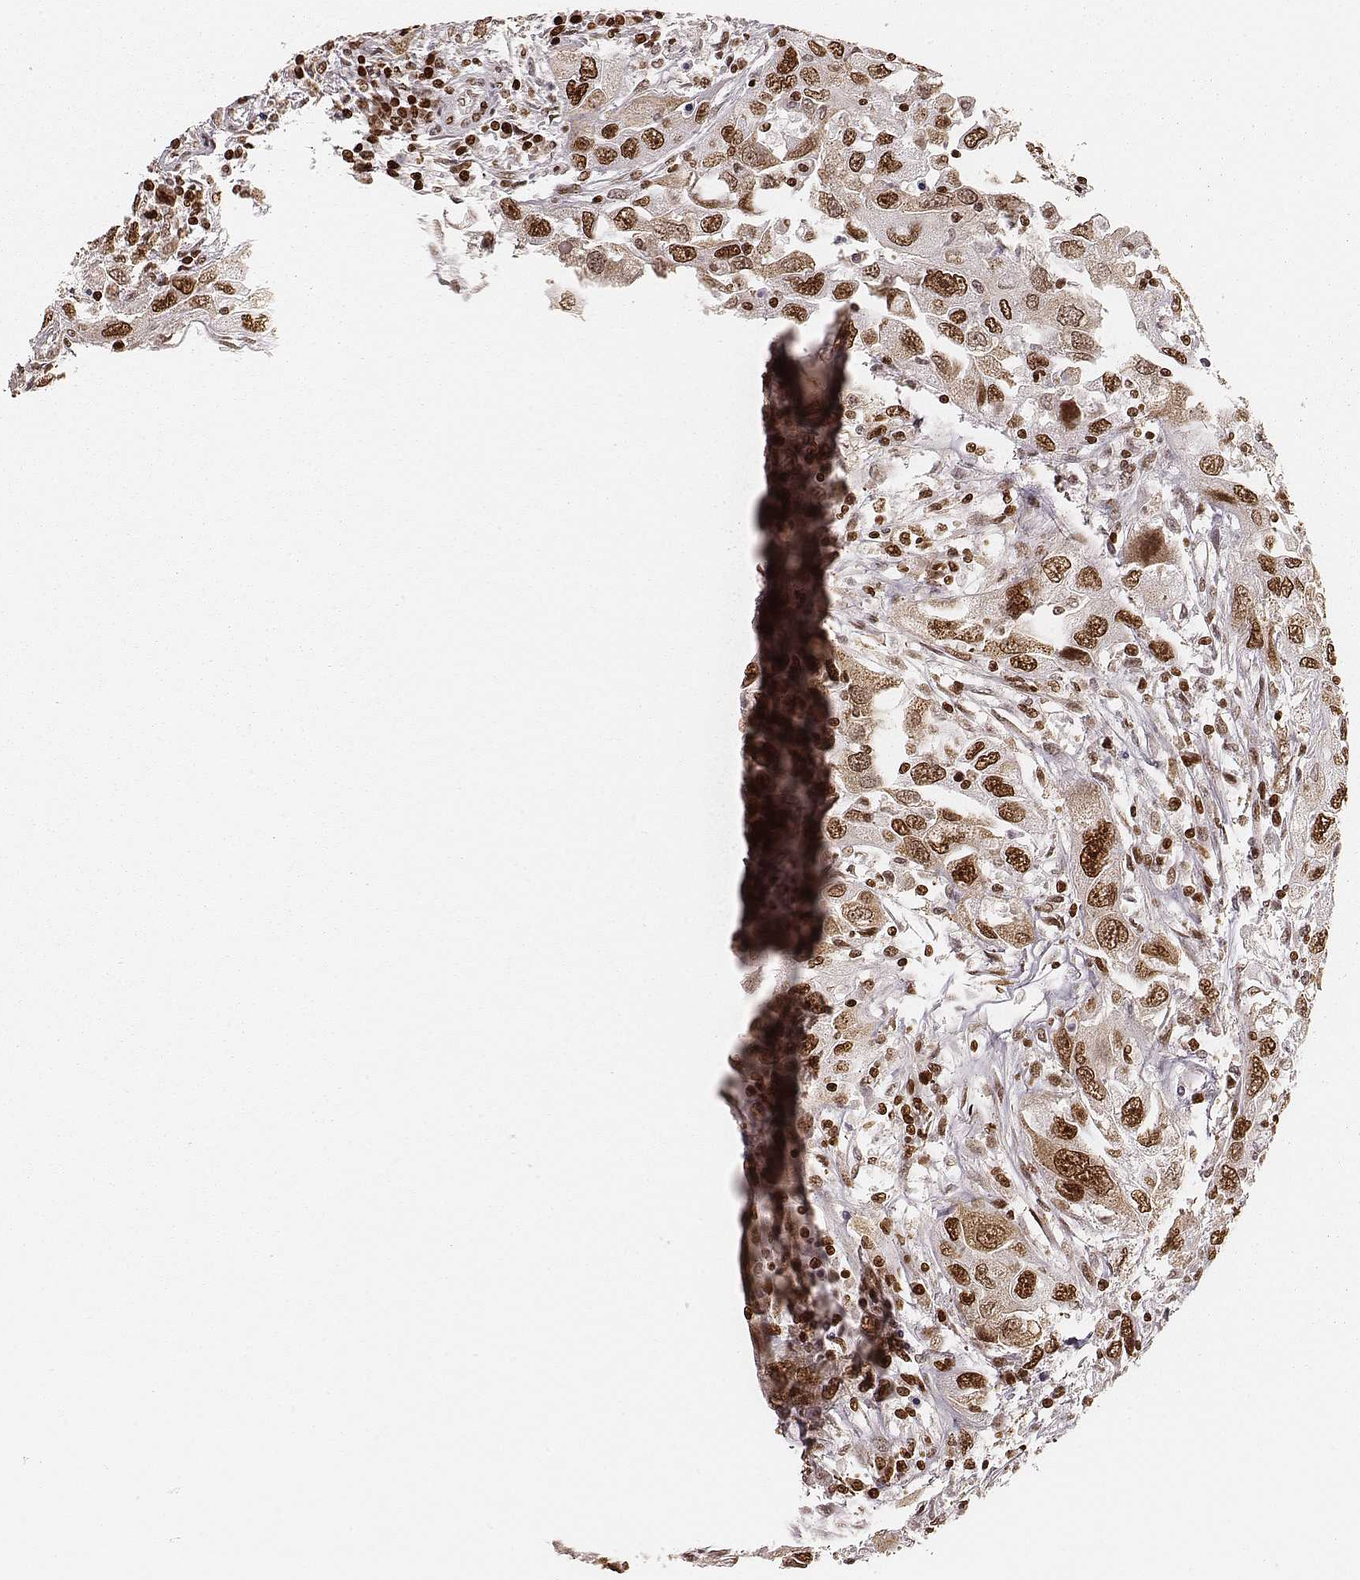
{"staining": {"intensity": "strong", "quantity": ">75%", "location": "nuclear"}, "tissue": "urothelial cancer", "cell_type": "Tumor cells", "image_type": "cancer", "snomed": [{"axis": "morphology", "description": "Urothelial carcinoma, High grade"}, {"axis": "topography", "description": "Urinary bladder"}], "caption": "This photomicrograph demonstrates IHC staining of human urothelial cancer, with high strong nuclear expression in approximately >75% of tumor cells.", "gene": "PARP1", "patient": {"sex": "male", "age": 76}}